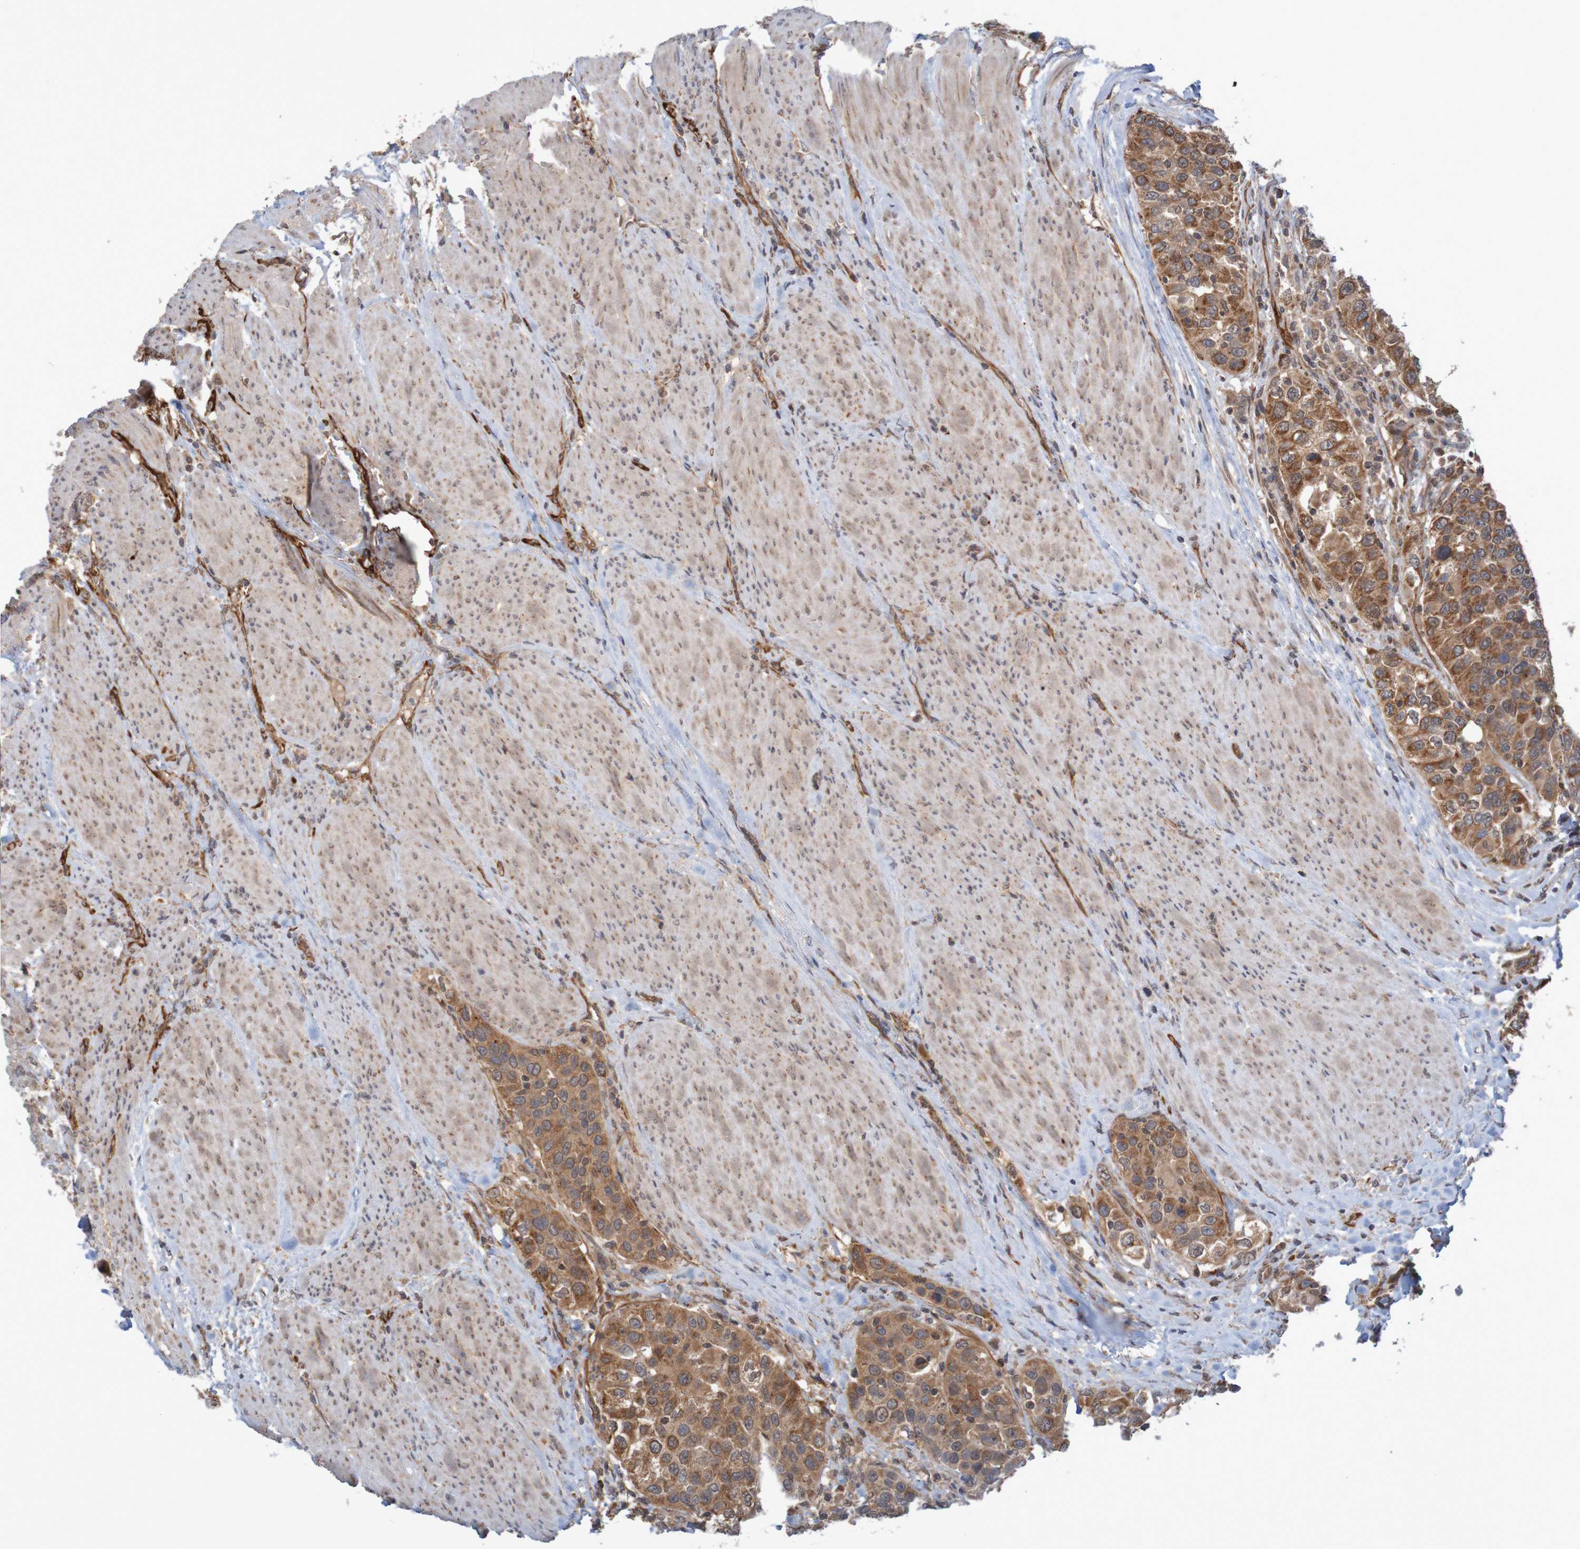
{"staining": {"intensity": "strong", "quantity": ">75%", "location": "cytoplasmic/membranous"}, "tissue": "urothelial cancer", "cell_type": "Tumor cells", "image_type": "cancer", "snomed": [{"axis": "morphology", "description": "Urothelial carcinoma, High grade"}, {"axis": "topography", "description": "Urinary bladder"}], "caption": "This histopathology image displays urothelial cancer stained with immunohistochemistry (IHC) to label a protein in brown. The cytoplasmic/membranous of tumor cells show strong positivity for the protein. Nuclei are counter-stained blue.", "gene": "MRPL52", "patient": {"sex": "female", "age": 80}}